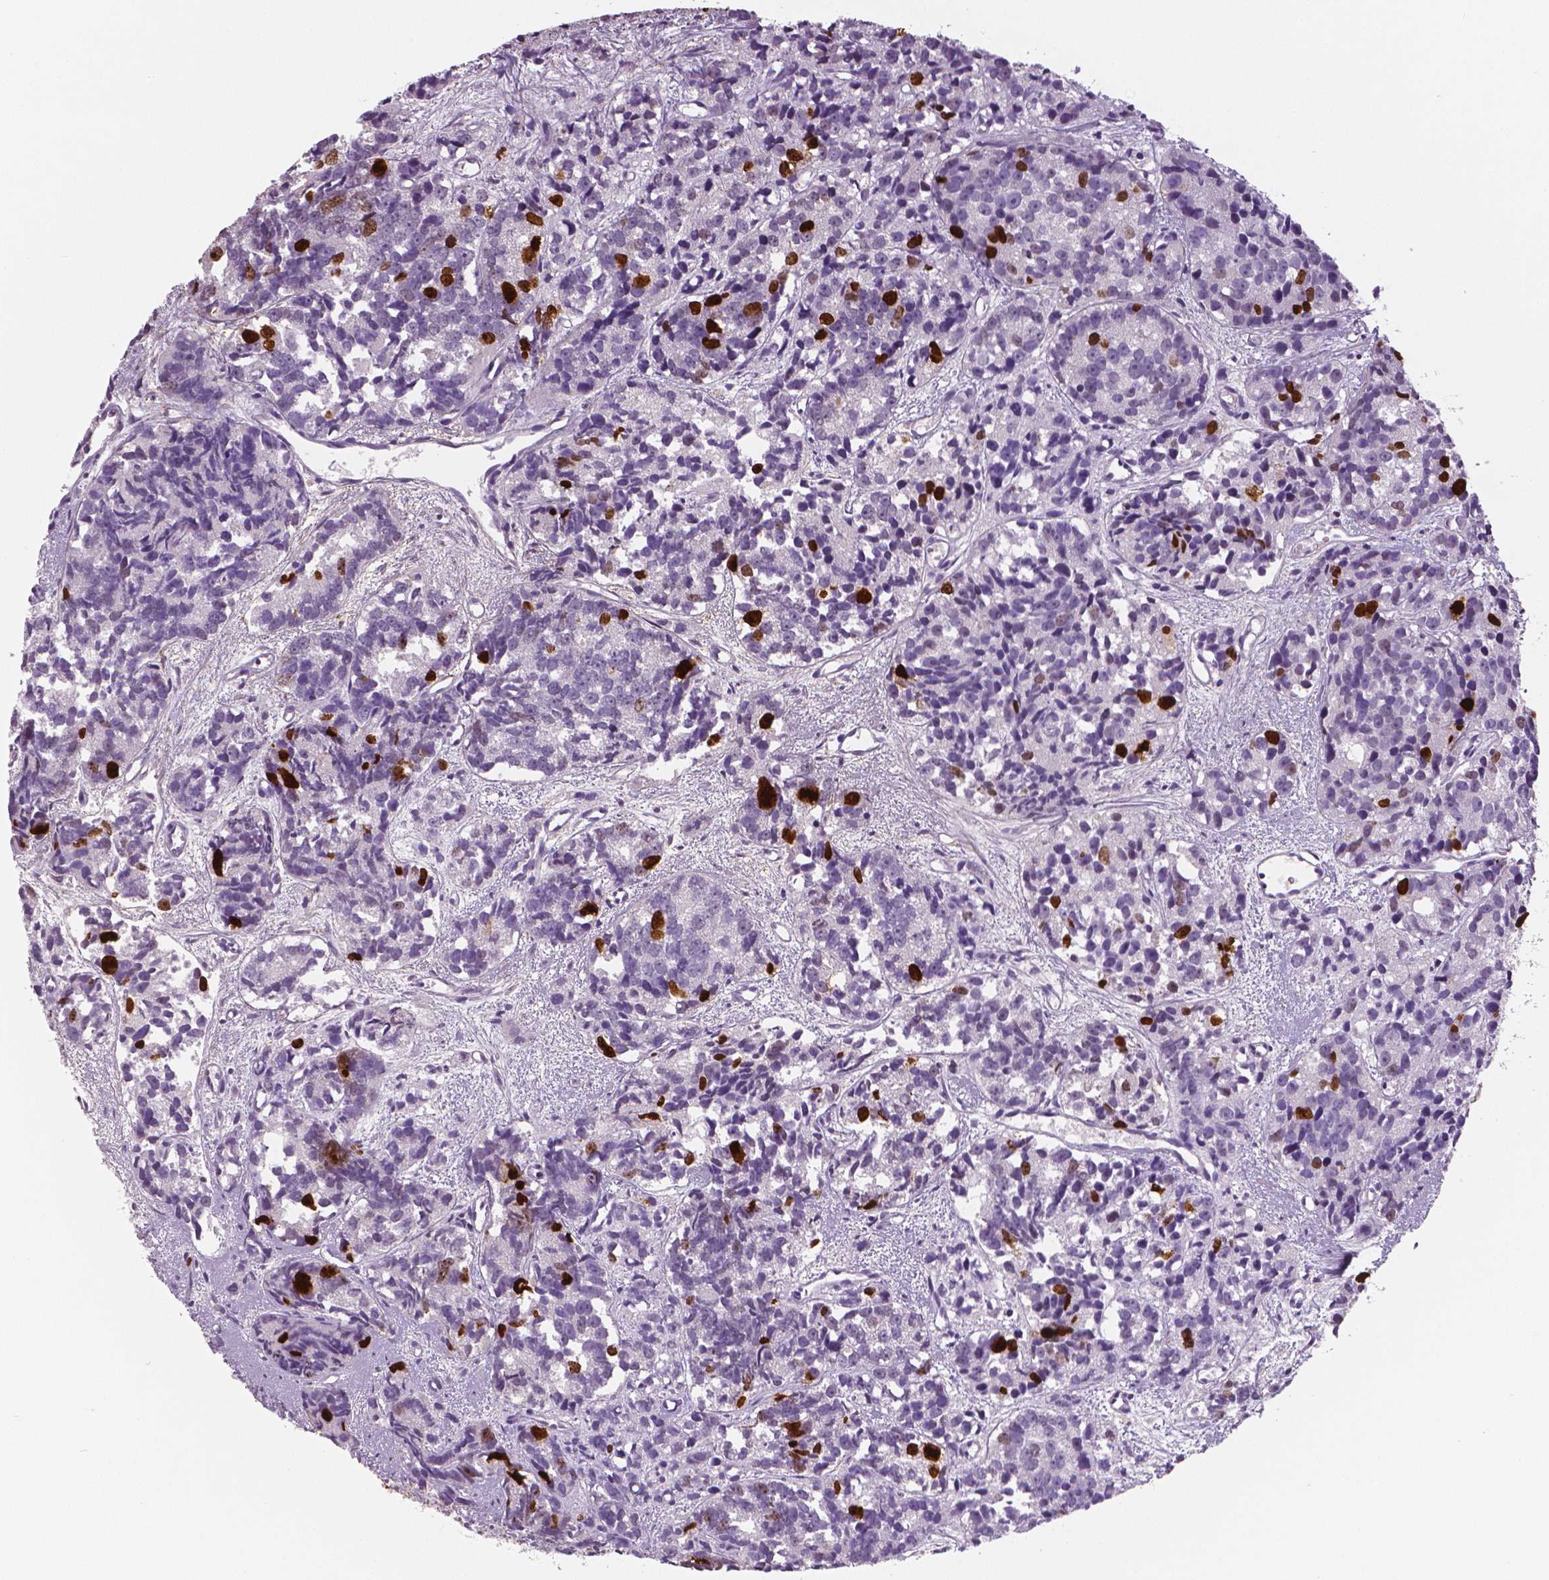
{"staining": {"intensity": "strong", "quantity": "25%-75%", "location": "nuclear"}, "tissue": "prostate cancer", "cell_type": "Tumor cells", "image_type": "cancer", "snomed": [{"axis": "morphology", "description": "Adenocarcinoma, High grade"}, {"axis": "topography", "description": "Prostate"}], "caption": "Human high-grade adenocarcinoma (prostate) stained with a brown dye shows strong nuclear positive expression in about 25%-75% of tumor cells.", "gene": "MKI67", "patient": {"sex": "male", "age": 77}}